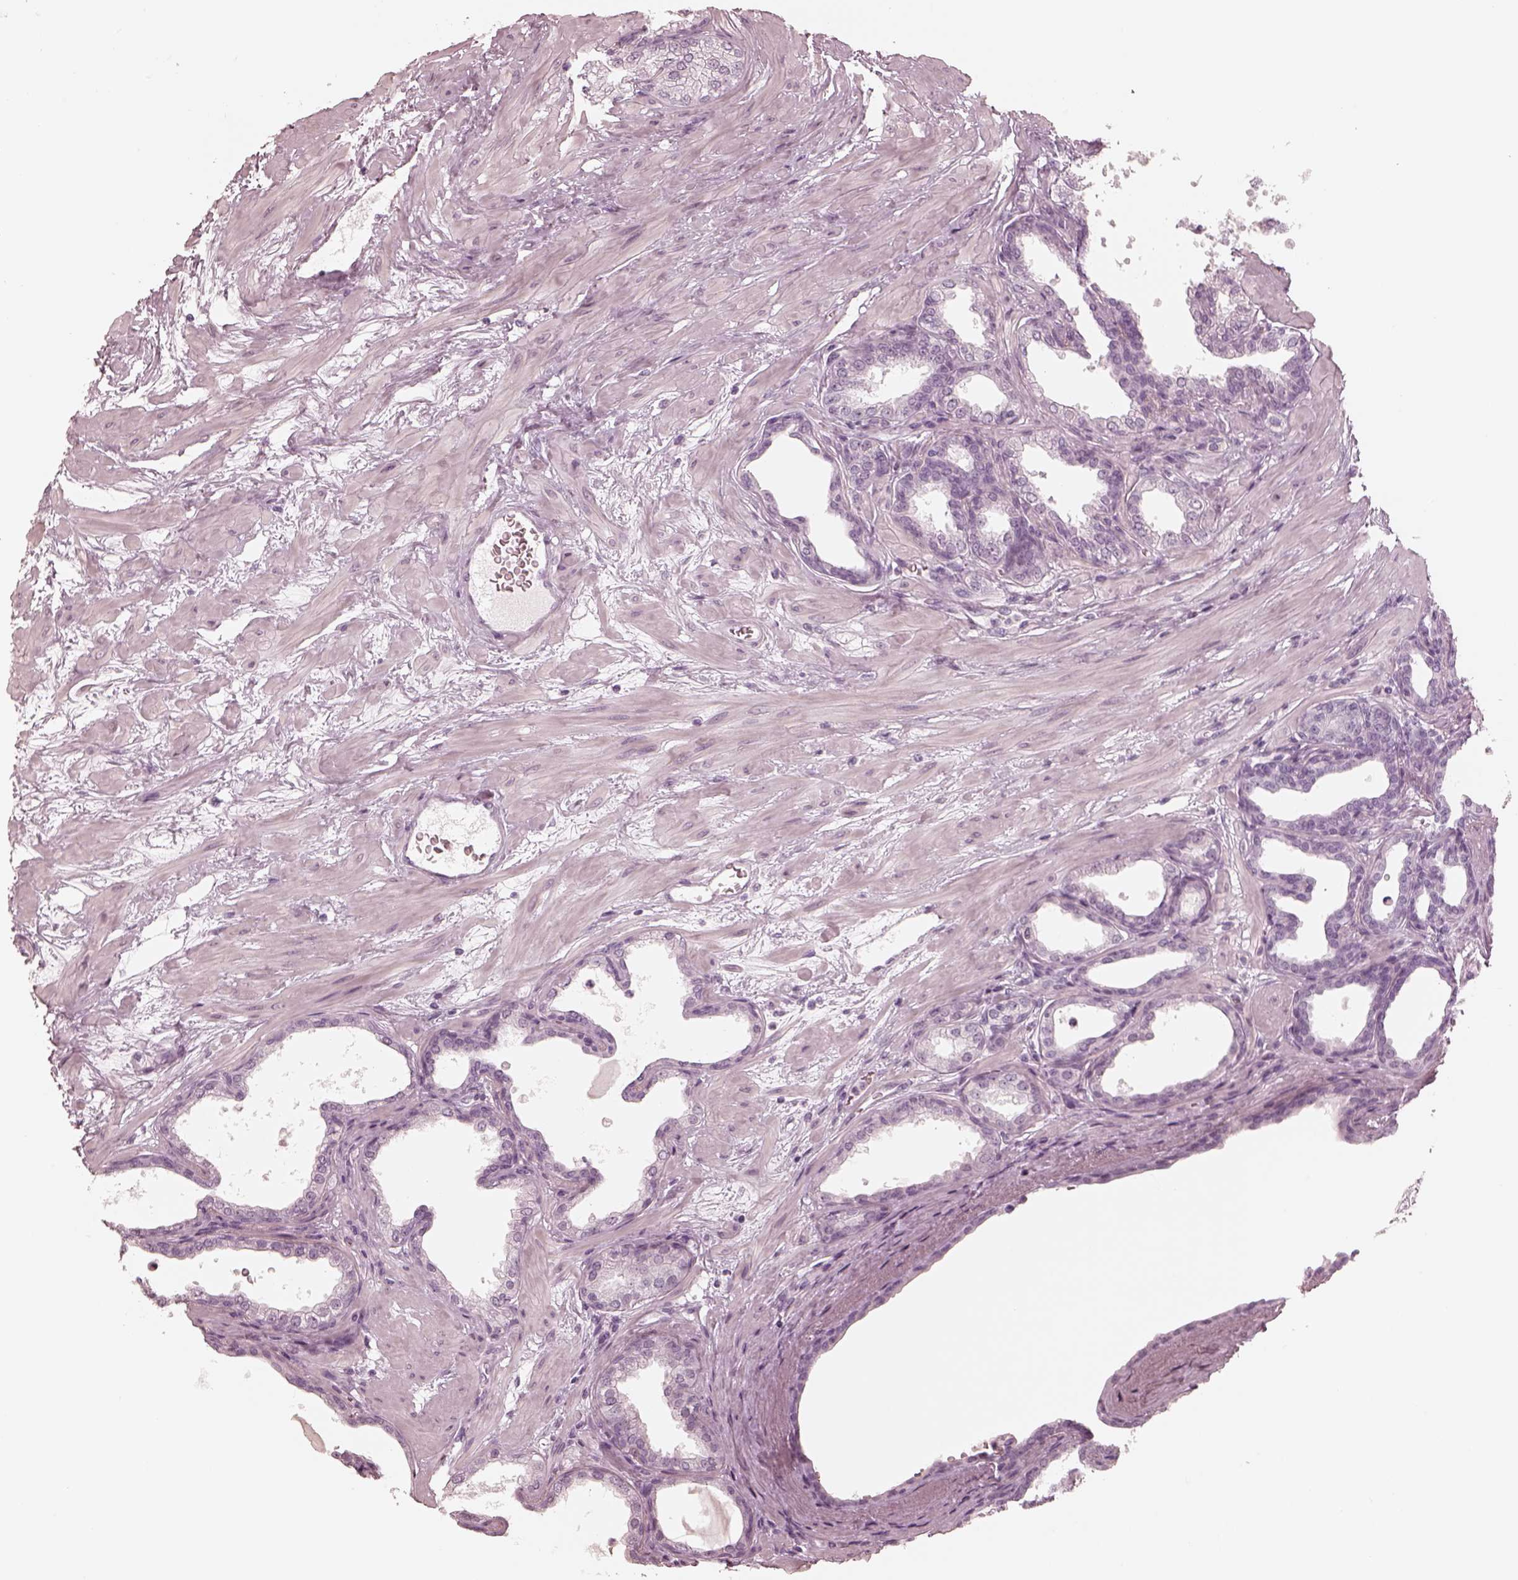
{"staining": {"intensity": "negative", "quantity": "none", "location": "none"}, "tissue": "prostate", "cell_type": "Glandular cells", "image_type": "normal", "snomed": [{"axis": "morphology", "description": "Normal tissue, NOS"}, {"axis": "topography", "description": "Prostate"}], "caption": "Human prostate stained for a protein using immunohistochemistry (IHC) reveals no positivity in glandular cells.", "gene": "CALR3", "patient": {"sex": "male", "age": 37}}